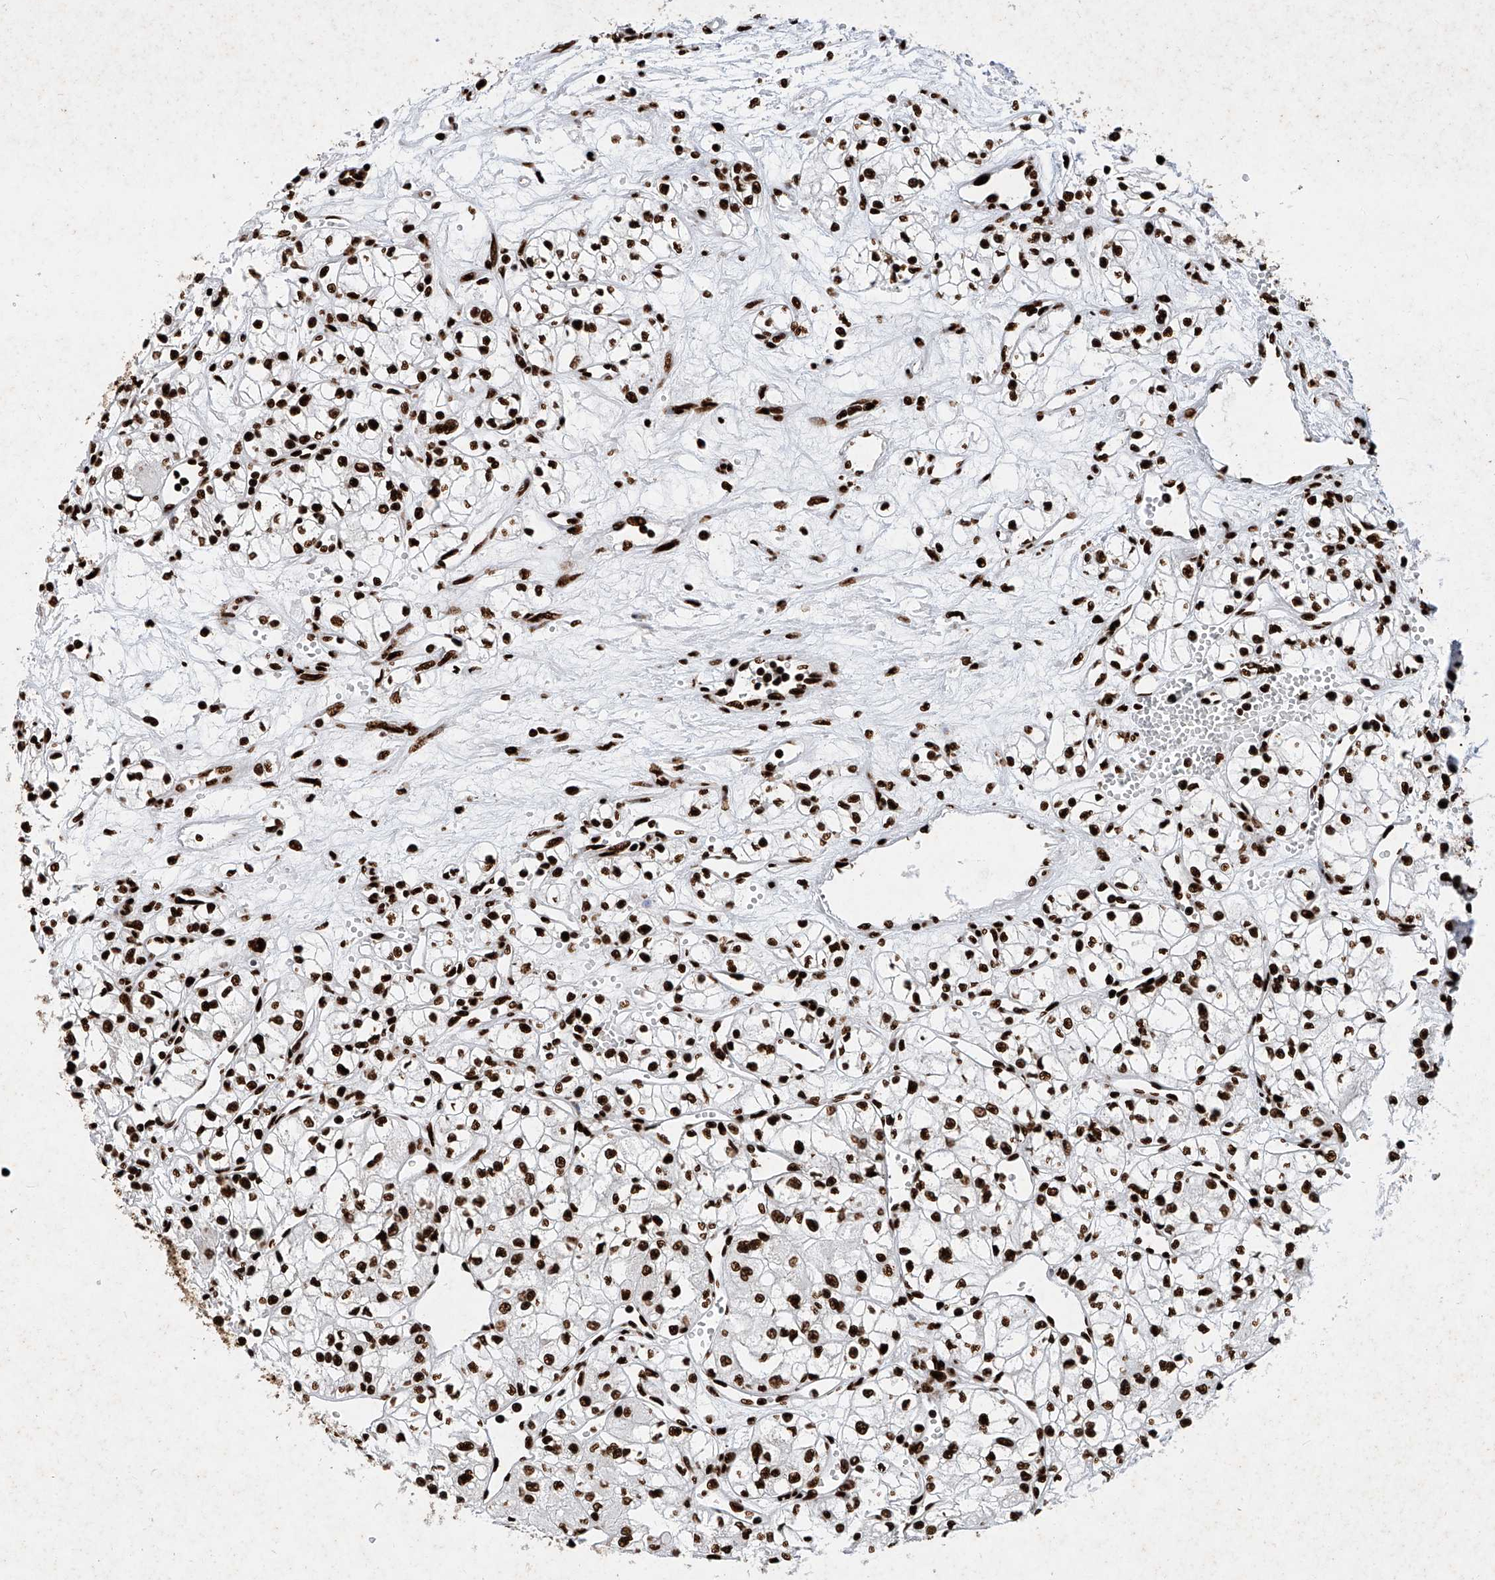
{"staining": {"intensity": "strong", "quantity": ">75%", "location": "nuclear"}, "tissue": "renal cancer", "cell_type": "Tumor cells", "image_type": "cancer", "snomed": [{"axis": "morphology", "description": "Normal tissue, NOS"}, {"axis": "morphology", "description": "Adenocarcinoma, NOS"}, {"axis": "topography", "description": "Kidney"}], "caption": "The micrograph reveals staining of renal adenocarcinoma, revealing strong nuclear protein expression (brown color) within tumor cells.", "gene": "SRSF6", "patient": {"sex": "male", "age": 59}}